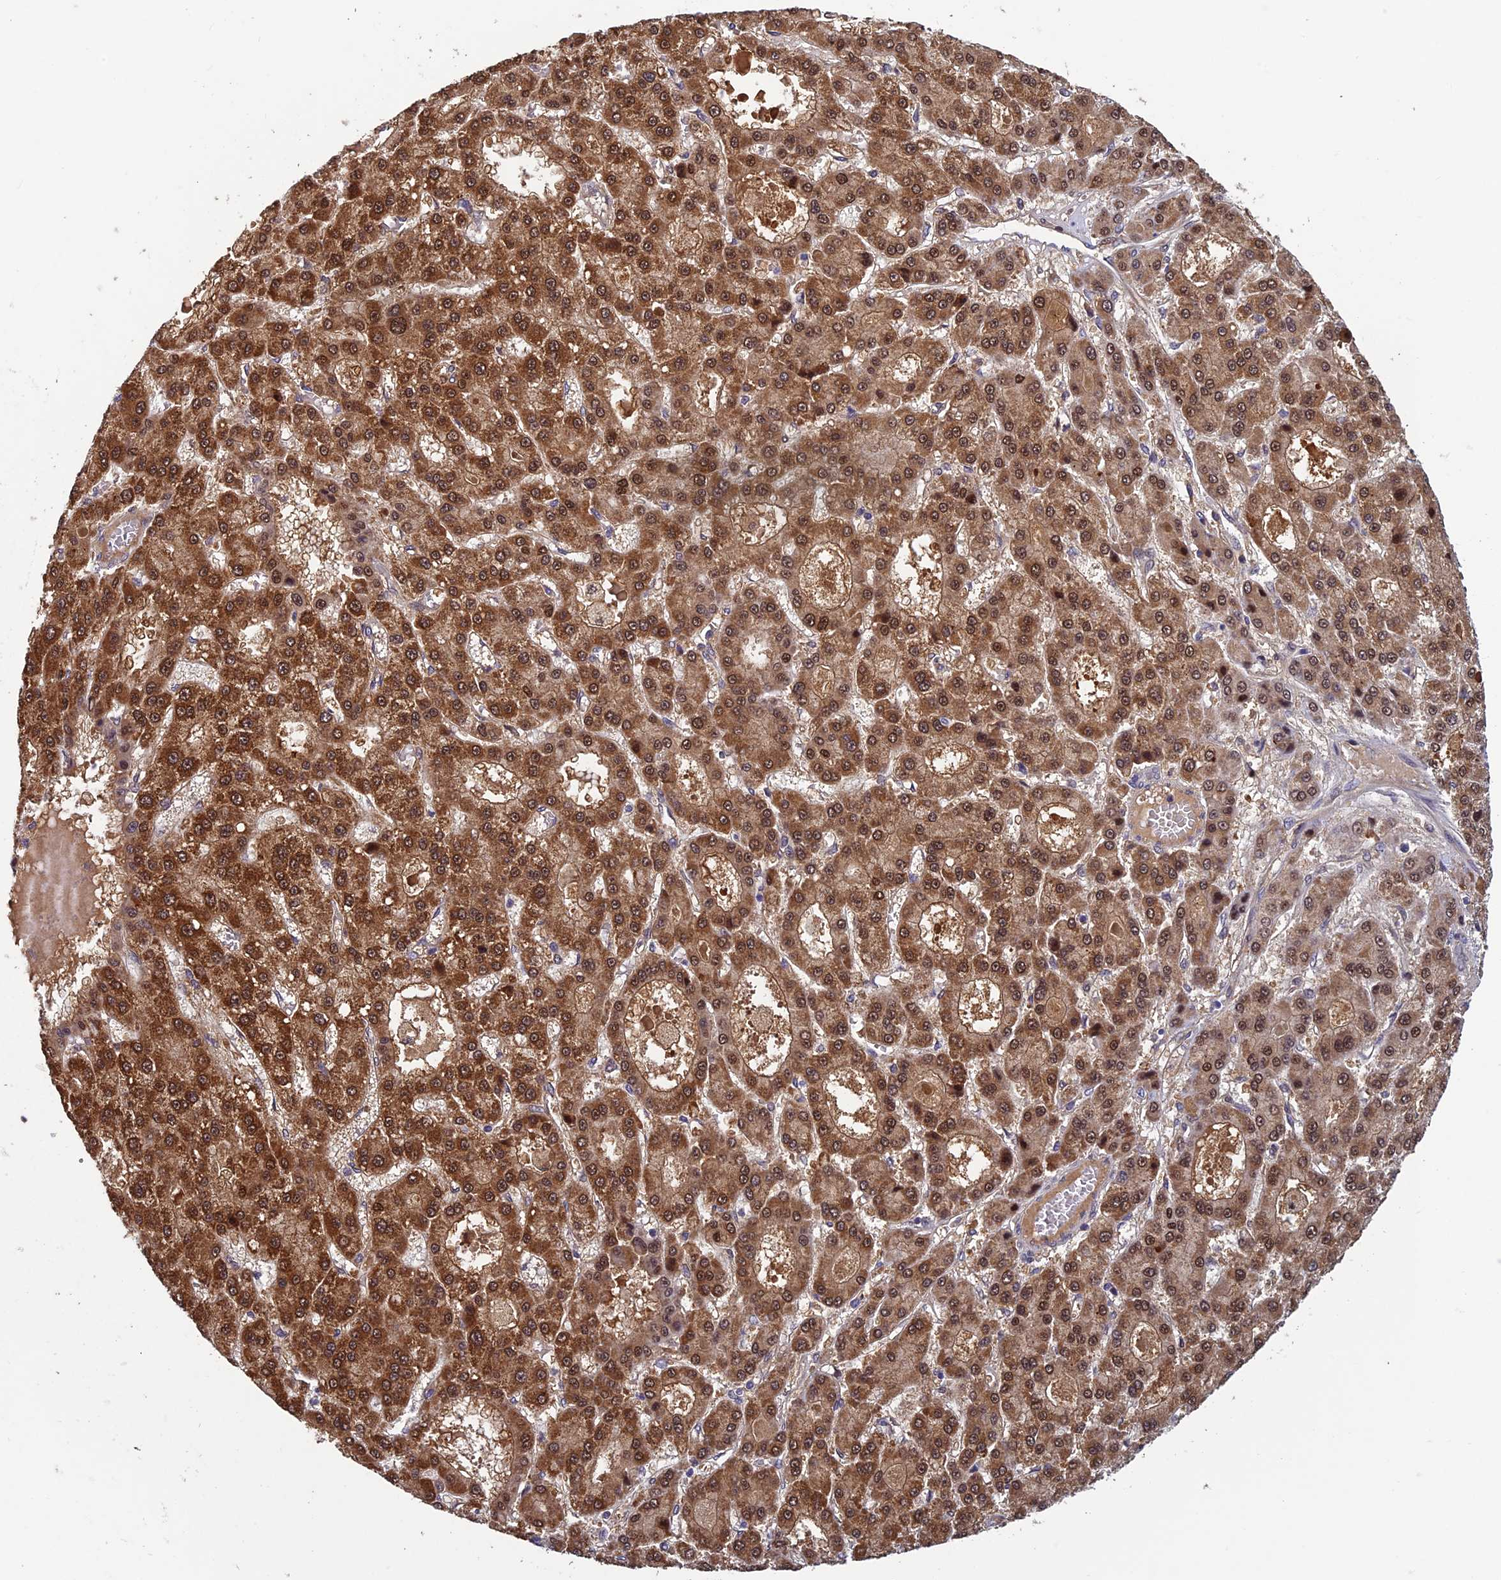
{"staining": {"intensity": "moderate", "quantity": ">75%", "location": "cytoplasmic/membranous,nuclear"}, "tissue": "liver cancer", "cell_type": "Tumor cells", "image_type": "cancer", "snomed": [{"axis": "morphology", "description": "Carcinoma, Hepatocellular, NOS"}, {"axis": "topography", "description": "Liver"}], "caption": "Protein analysis of liver hepatocellular carcinoma tissue demonstrates moderate cytoplasmic/membranous and nuclear expression in about >75% of tumor cells.", "gene": "CCDC15", "patient": {"sex": "male", "age": 70}}